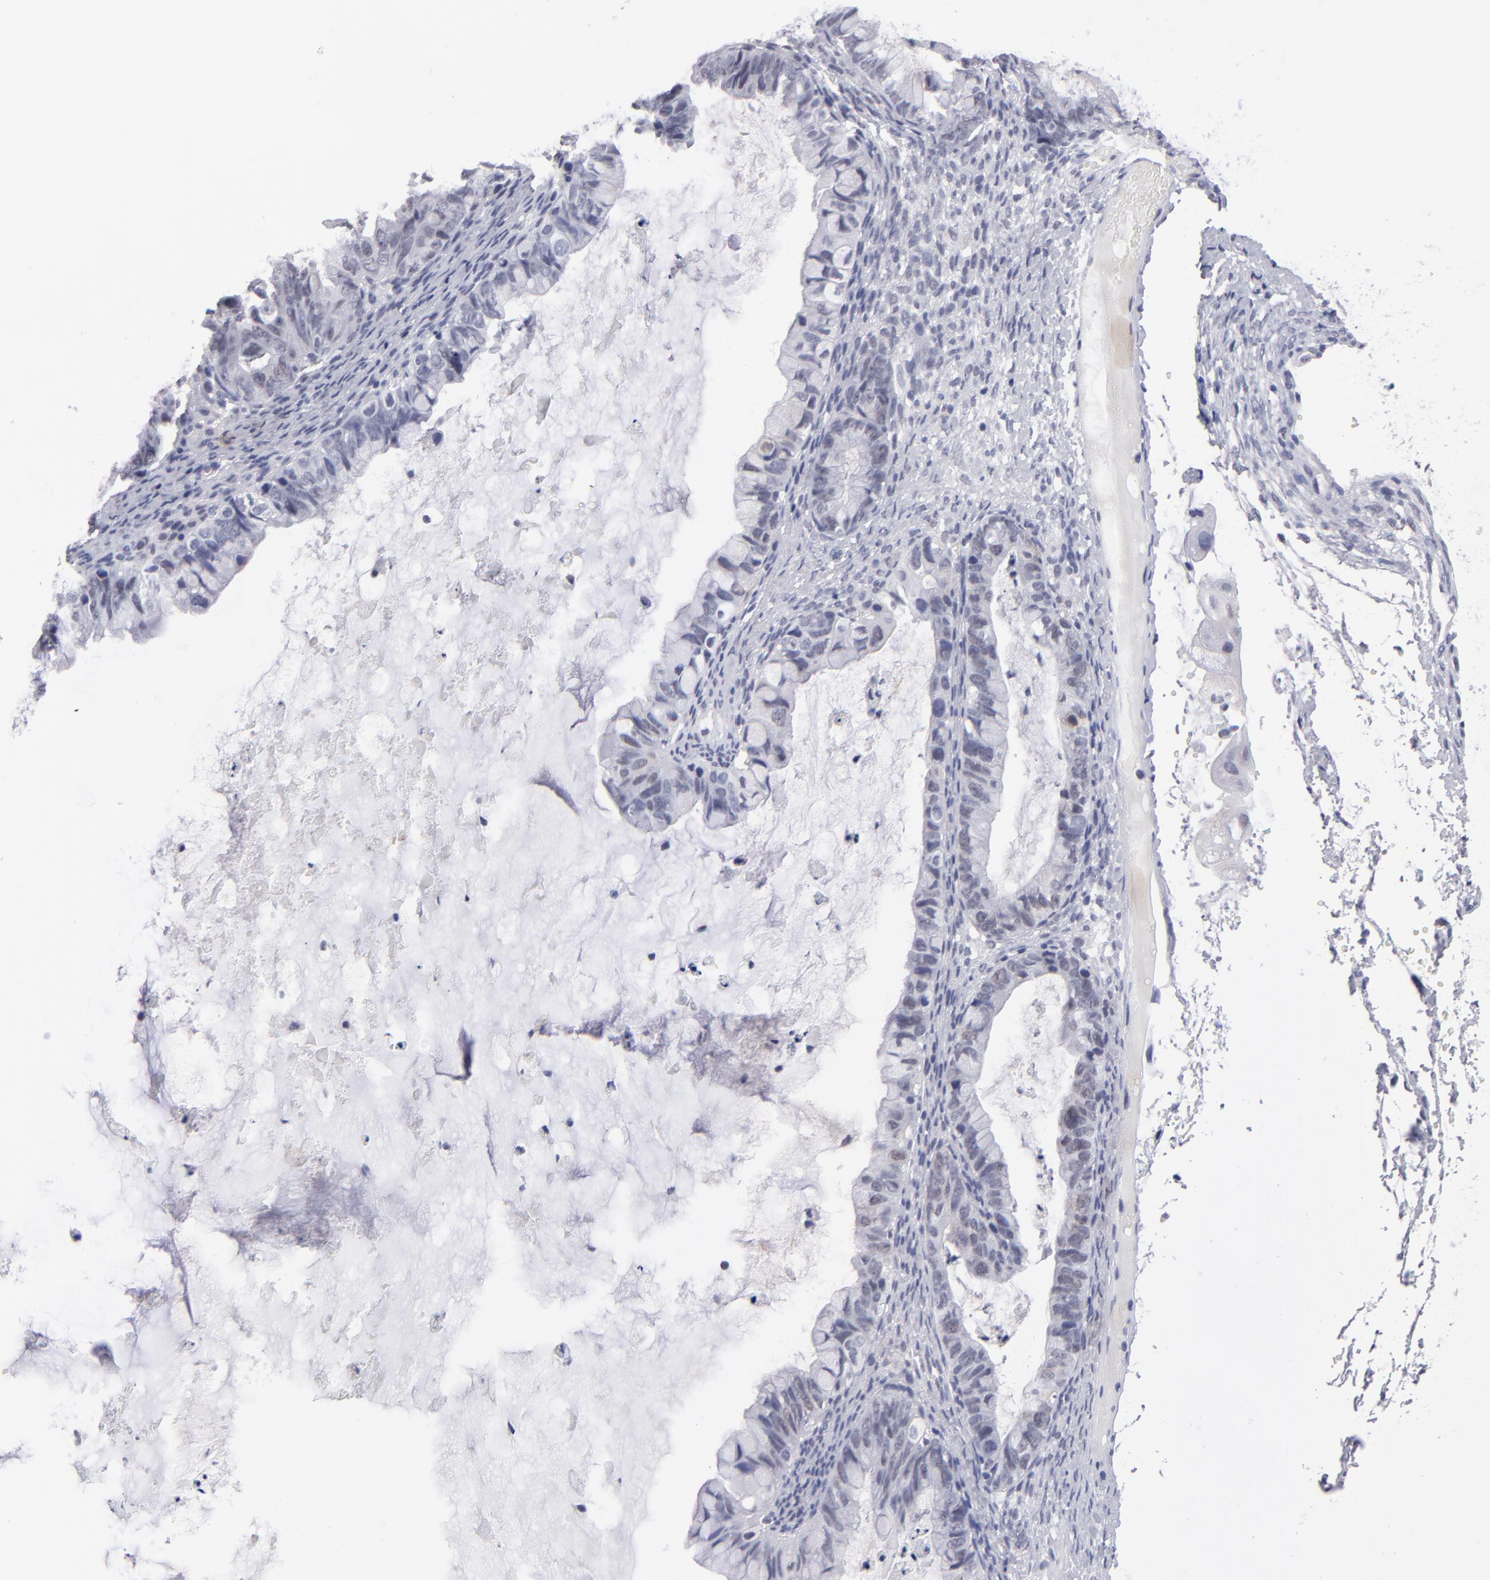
{"staining": {"intensity": "weak", "quantity": "25%-75%", "location": "nuclear"}, "tissue": "ovarian cancer", "cell_type": "Tumor cells", "image_type": "cancer", "snomed": [{"axis": "morphology", "description": "Cystadenocarcinoma, mucinous, NOS"}, {"axis": "topography", "description": "Ovary"}], "caption": "DAB (3,3'-diaminobenzidine) immunohistochemical staining of human ovarian cancer (mucinous cystadenocarcinoma) exhibits weak nuclear protein positivity in about 25%-75% of tumor cells.", "gene": "TEX11", "patient": {"sex": "female", "age": 36}}